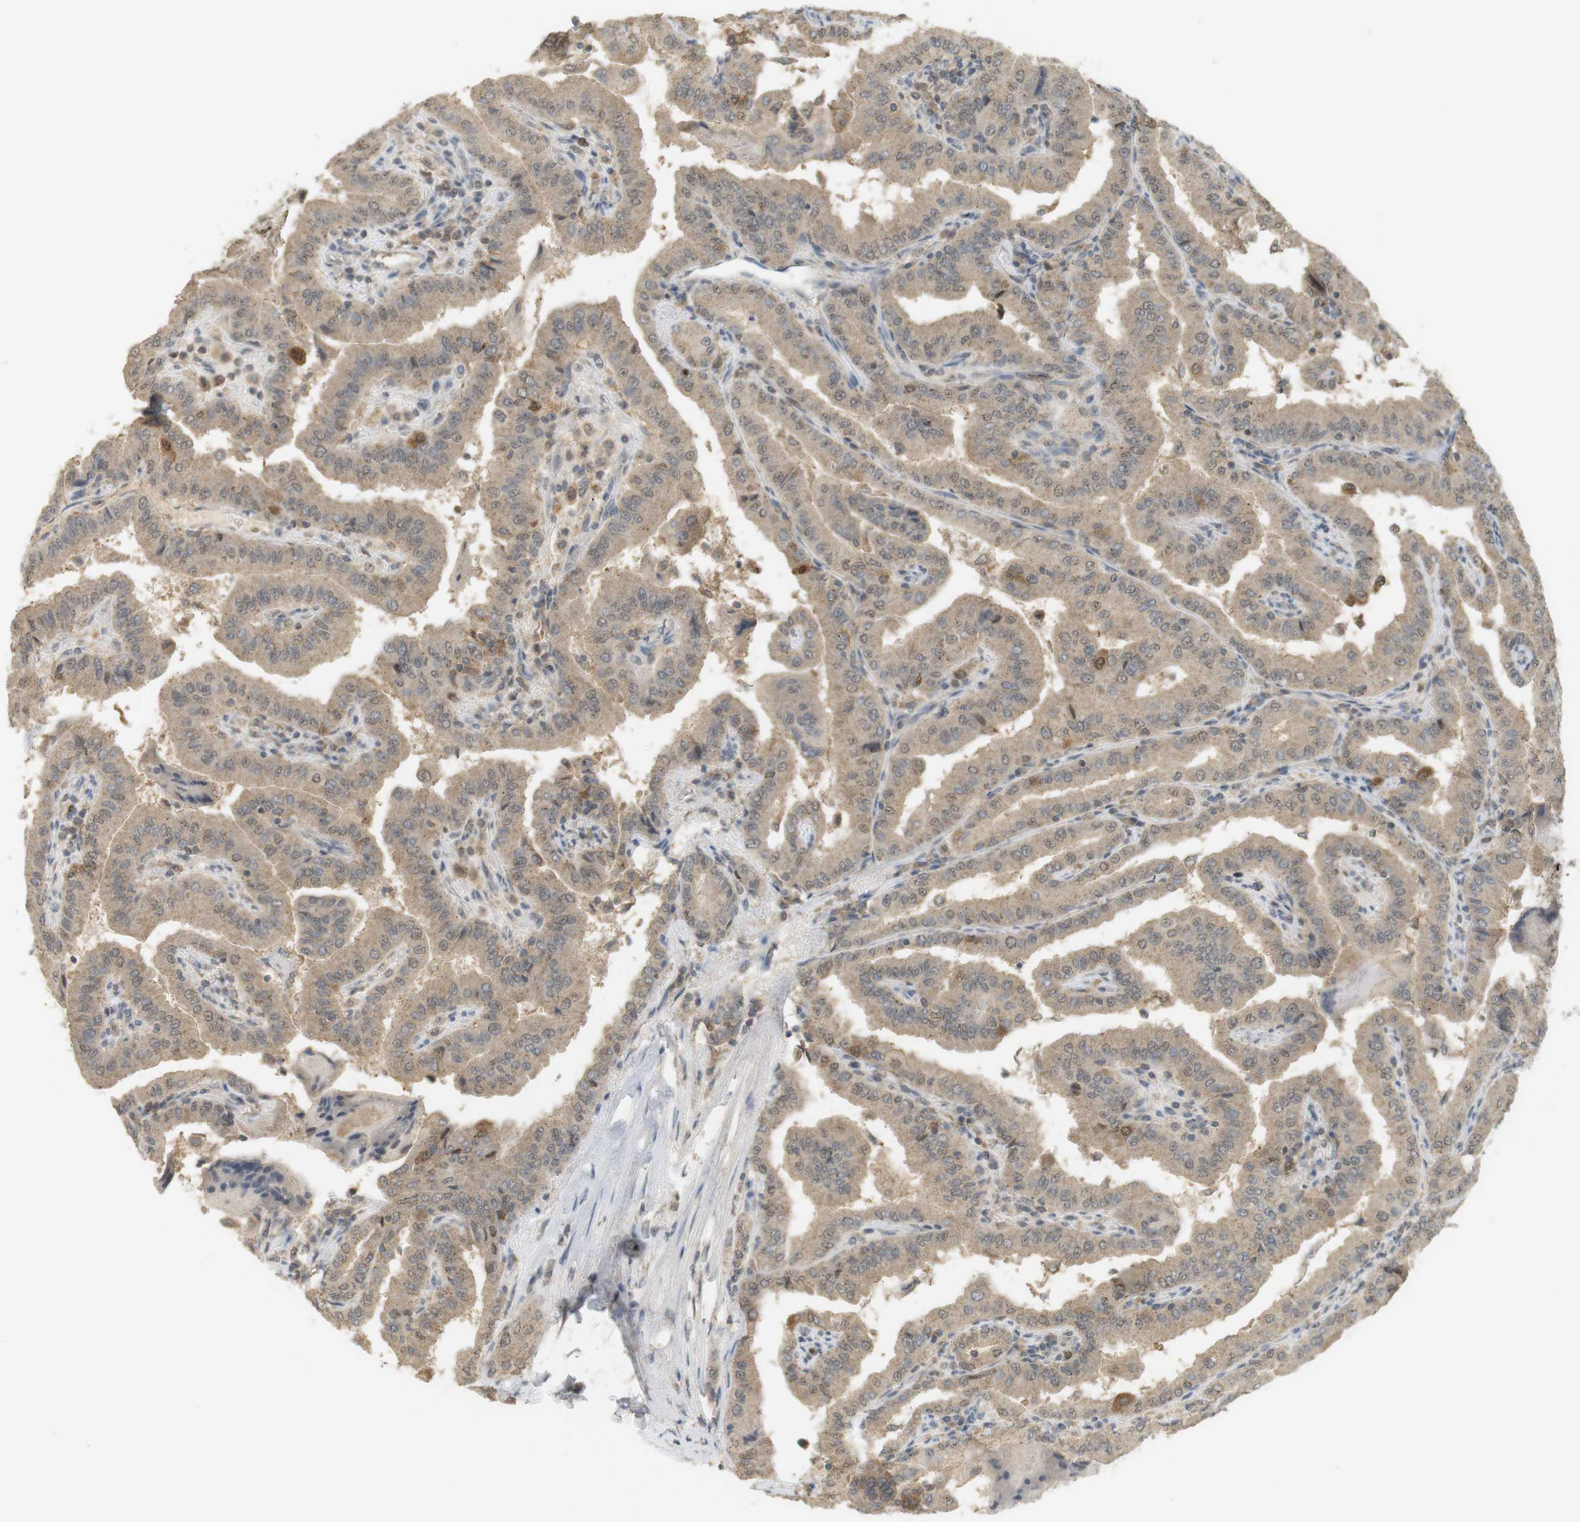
{"staining": {"intensity": "moderate", "quantity": "<25%", "location": "cytoplasmic/membranous"}, "tissue": "thyroid cancer", "cell_type": "Tumor cells", "image_type": "cancer", "snomed": [{"axis": "morphology", "description": "Papillary adenocarcinoma, NOS"}, {"axis": "topography", "description": "Thyroid gland"}], "caption": "Immunohistochemistry (DAB (3,3'-diaminobenzidine)) staining of human thyroid cancer displays moderate cytoplasmic/membranous protein expression in about <25% of tumor cells.", "gene": "TTK", "patient": {"sex": "male", "age": 33}}